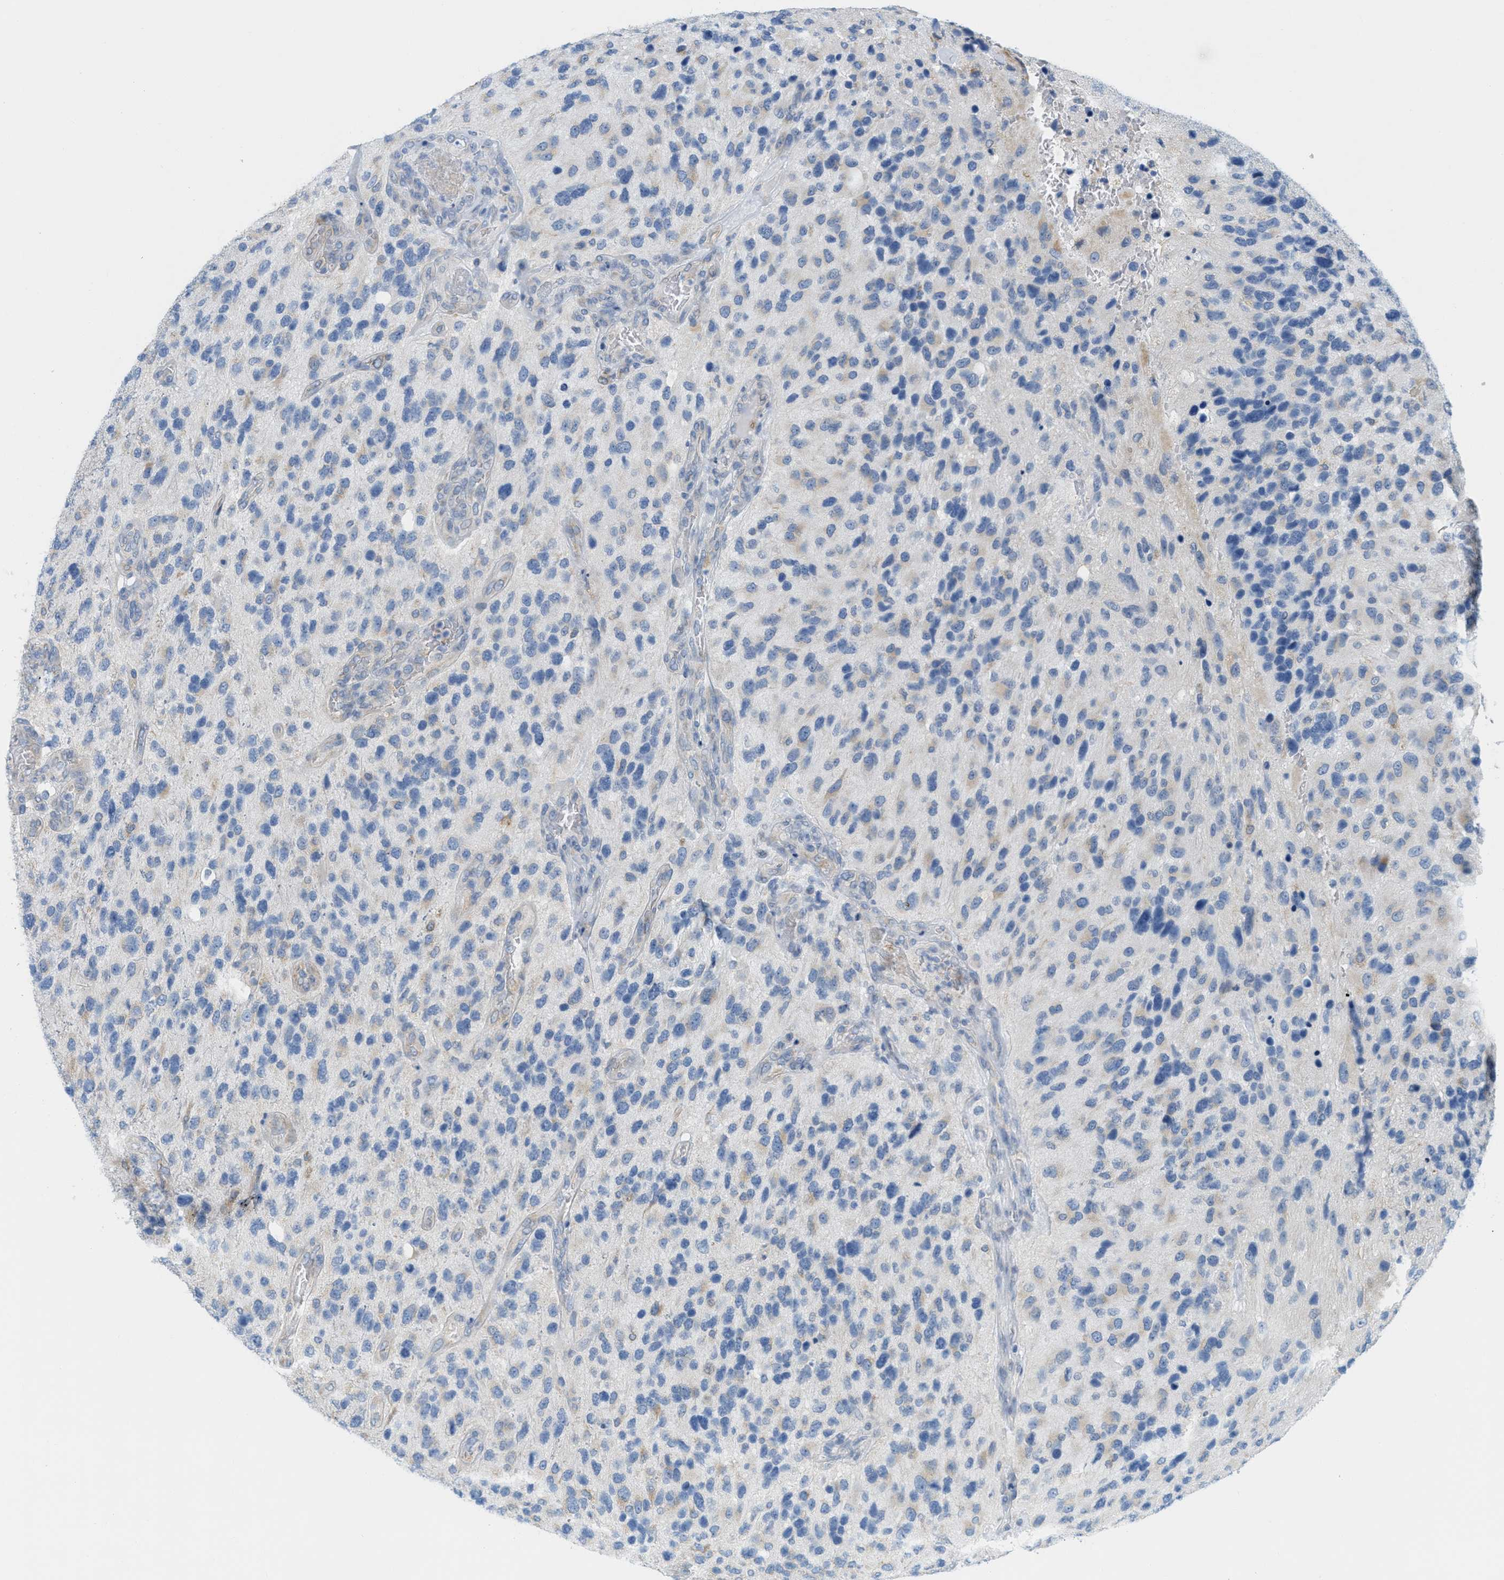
{"staining": {"intensity": "negative", "quantity": "none", "location": "none"}, "tissue": "glioma", "cell_type": "Tumor cells", "image_type": "cancer", "snomed": [{"axis": "morphology", "description": "Glioma, malignant, High grade"}, {"axis": "topography", "description": "Brain"}], "caption": "A micrograph of human glioma is negative for staining in tumor cells.", "gene": "TEX264", "patient": {"sex": "female", "age": 58}}